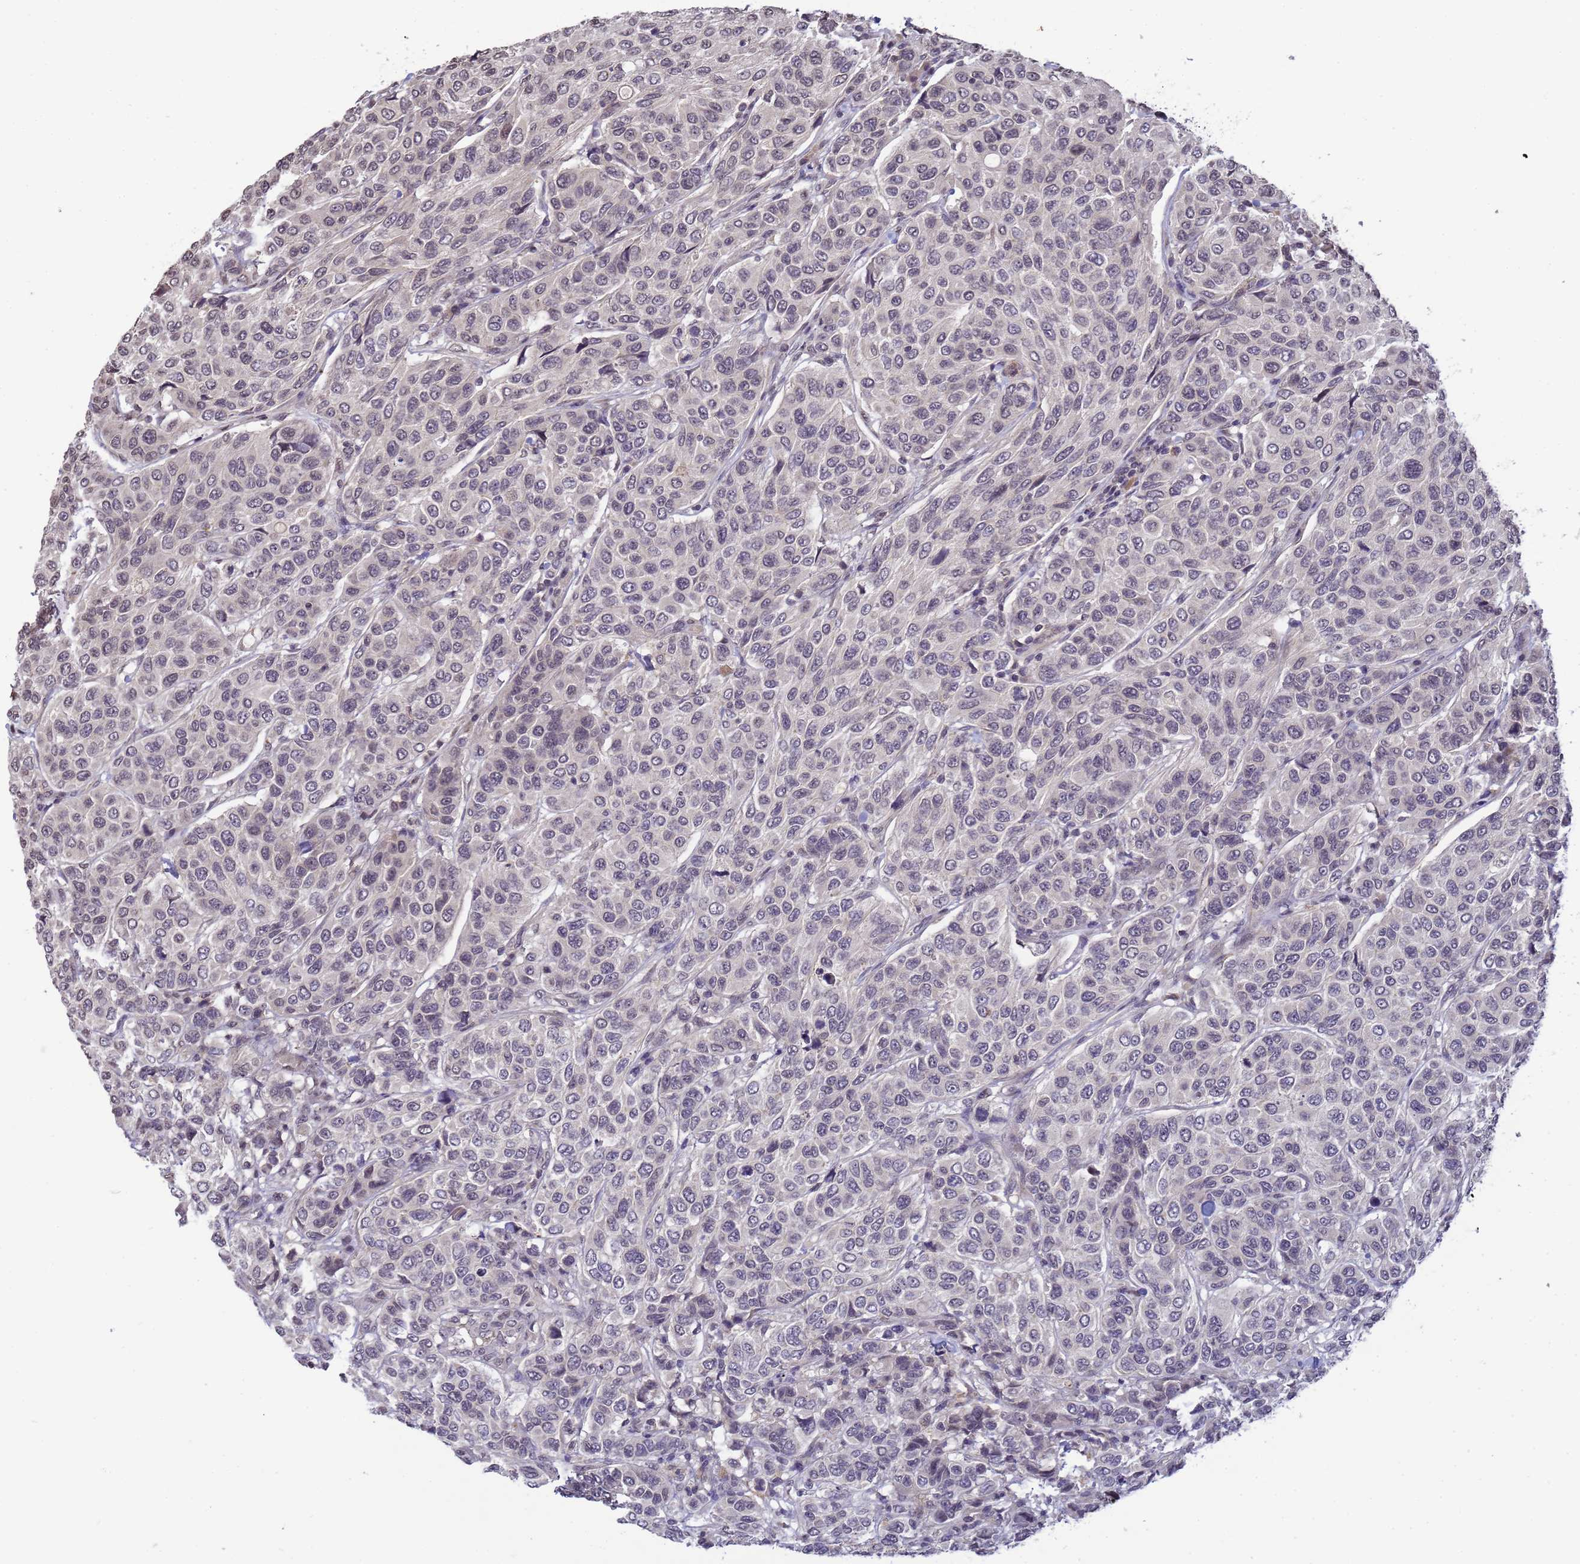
{"staining": {"intensity": "negative", "quantity": "none", "location": "none"}, "tissue": "breast cancer", "cell_type": "Tumor cells", "image_type": "cancer", "snomed": [{"axis": "morphology", "description": "Duct carcinoma"}, {"axis": "topography", "description": "Breast"}], "caption": "Breast intraductal carcinoma was stained to show a protein in brown. There is no significant expression in tumor cells. (Stains: DAB (3,3'-diaminobenzidine) IHC with hematoxylin counter stain, Microscopy: brightfield microscopy at high magnification).", "gene": "MYL7", "patient": {"sex": "female", "age": 55}}